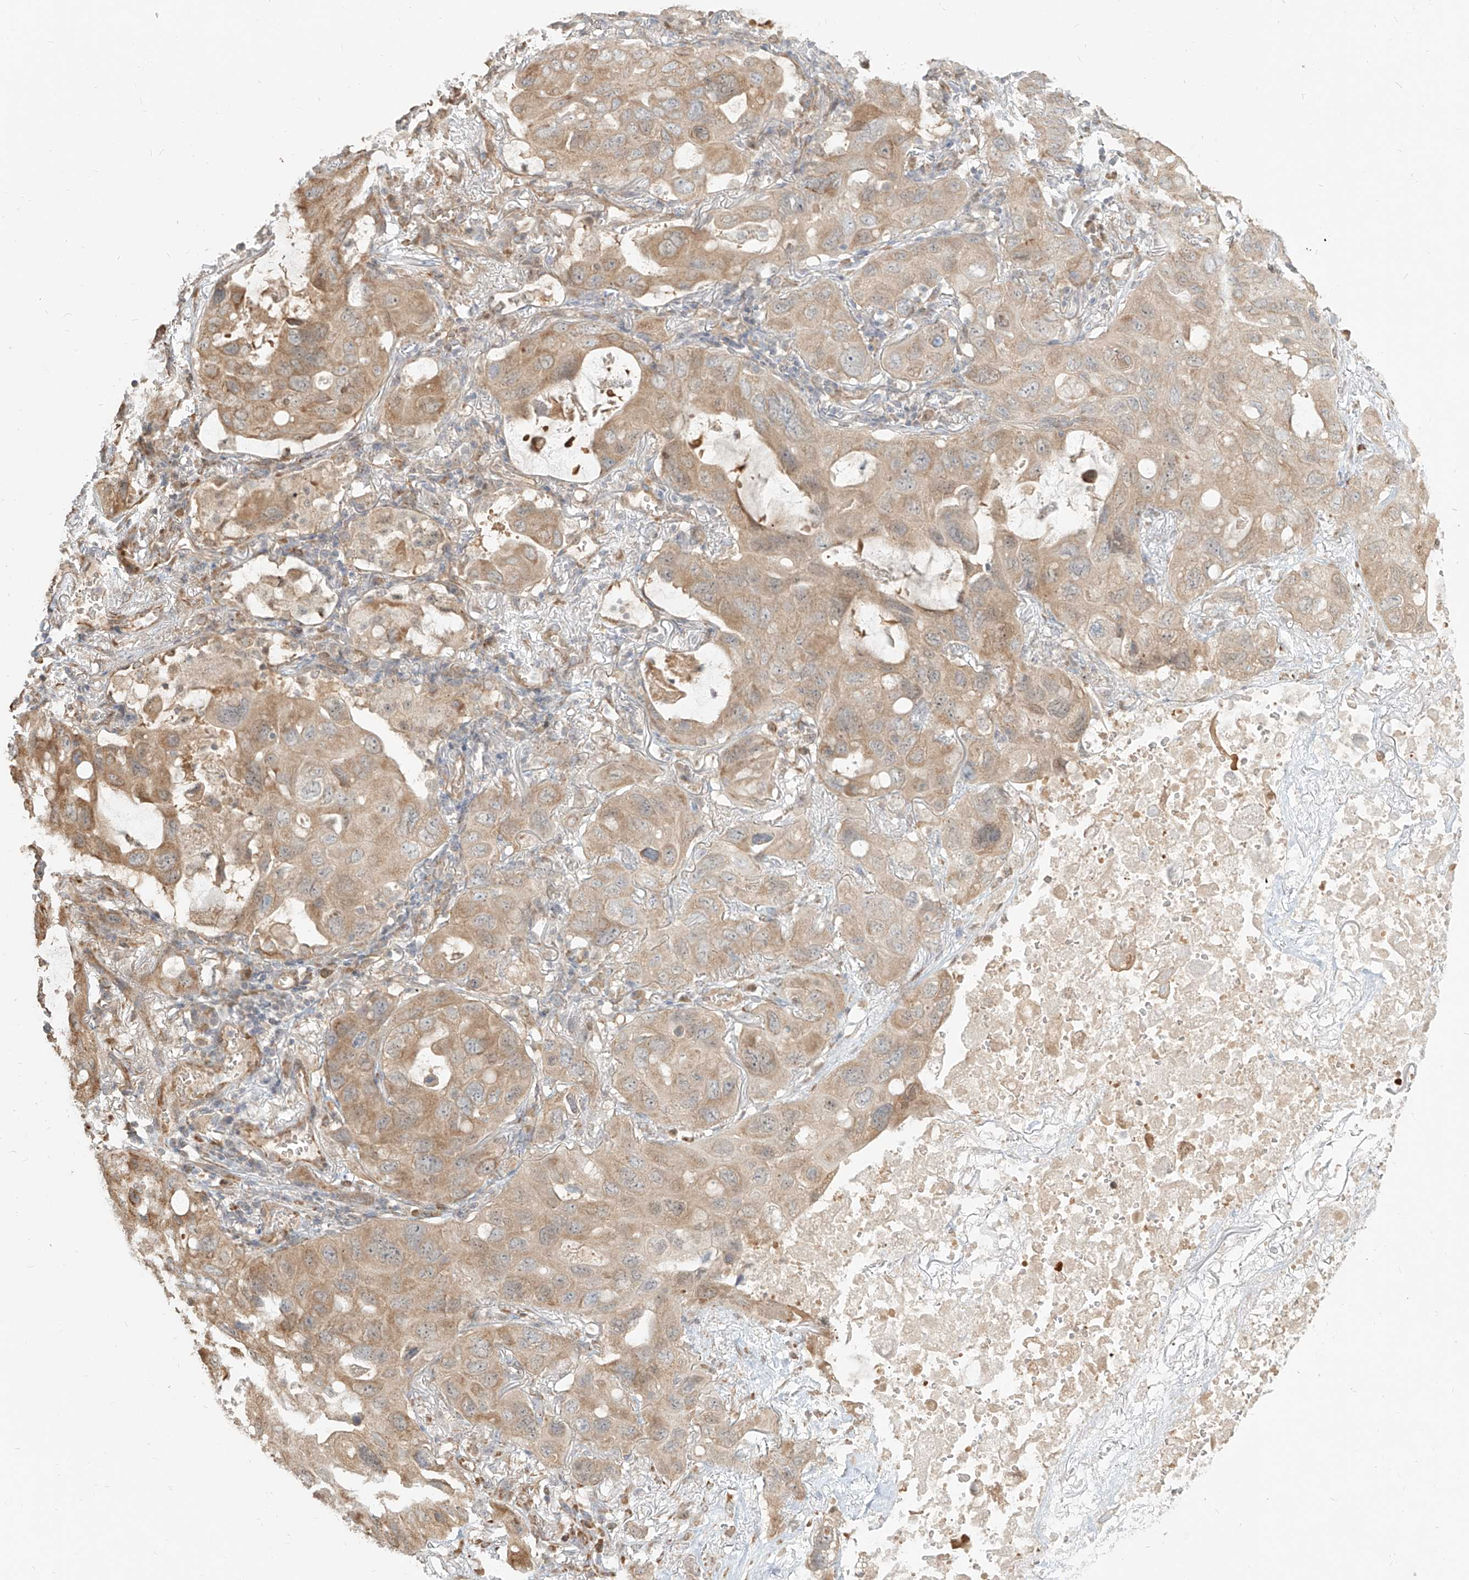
{"staining": {"intensity": "moderate", "quantity": ">75%", "location": "cytoplasmic/membranous"}, "tissue": "lung cancer", "cell_type": "Tumor cells", "image_type": "cancer", "snomed": [{"axis": "morphology", "description": "Squamous cell carcinoma, NOS"}, {"axis": "topography", "description": "Lung"}], "caption": "A photomicrograph of human lung squamous cell carcinoma stained for a protein reveals moderate cytoplasmic/membranous brown staining in tumor cells.", "gene": "UBE2K", "patient": {"sex": "female", "age": 73}}